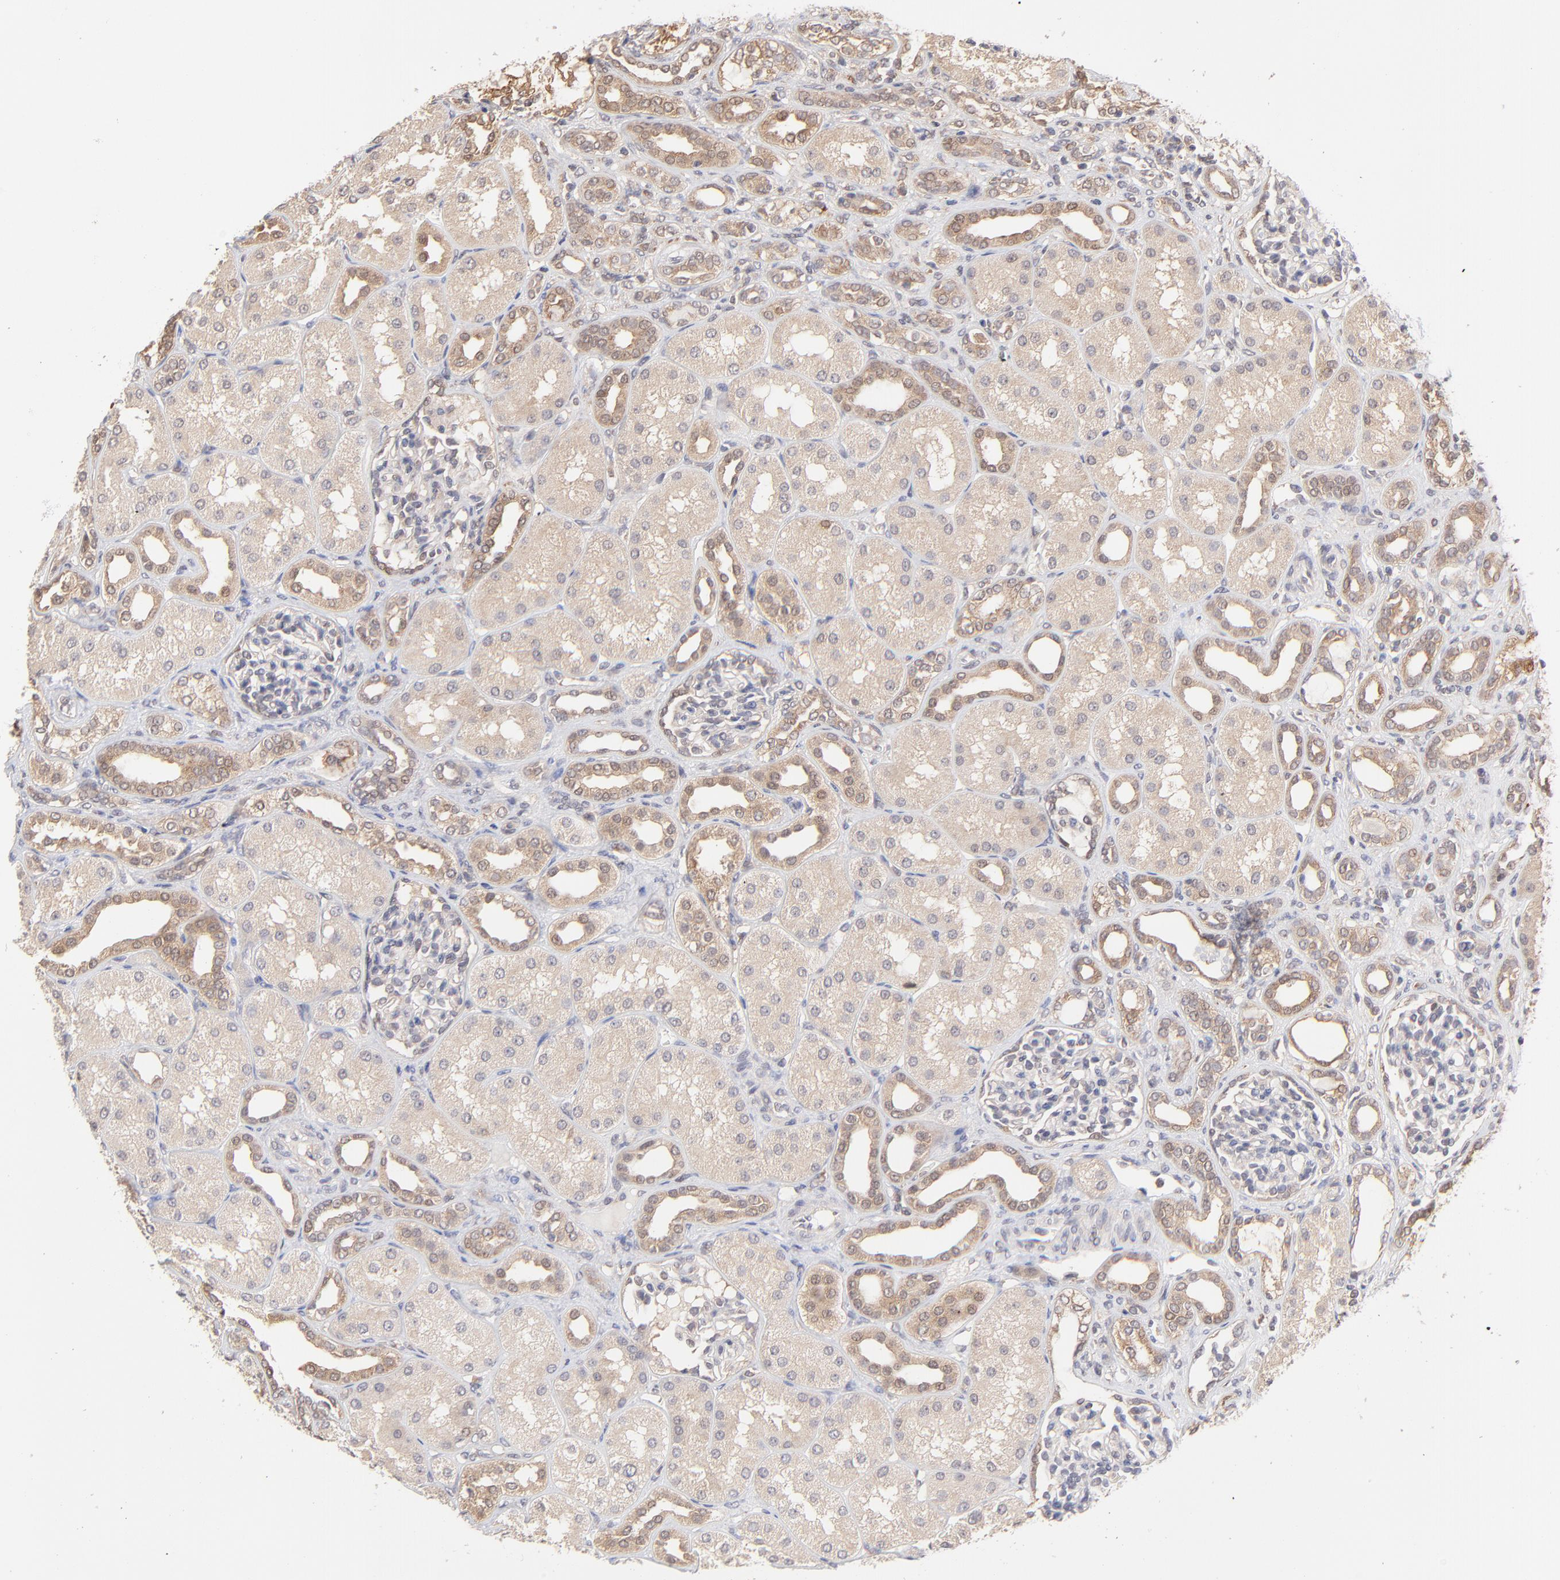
{"staining": {"intensity": "negative", "quantity": "none", "location": "none"}, "tissue": "kidney", "cell_type": "Cells in glomeruli", "image_type": "normal", "snomed": [{"axis": "morphology", "description": "Normal tissue, NOS"}, {"axis": "topography", "description": "Kidney"}], "caption": "Protein analysis of benign kidney exhibits no significant staining in cells in glomeruli.", "gene": "GART", "patient": {"sex": "male", "age": 7}}